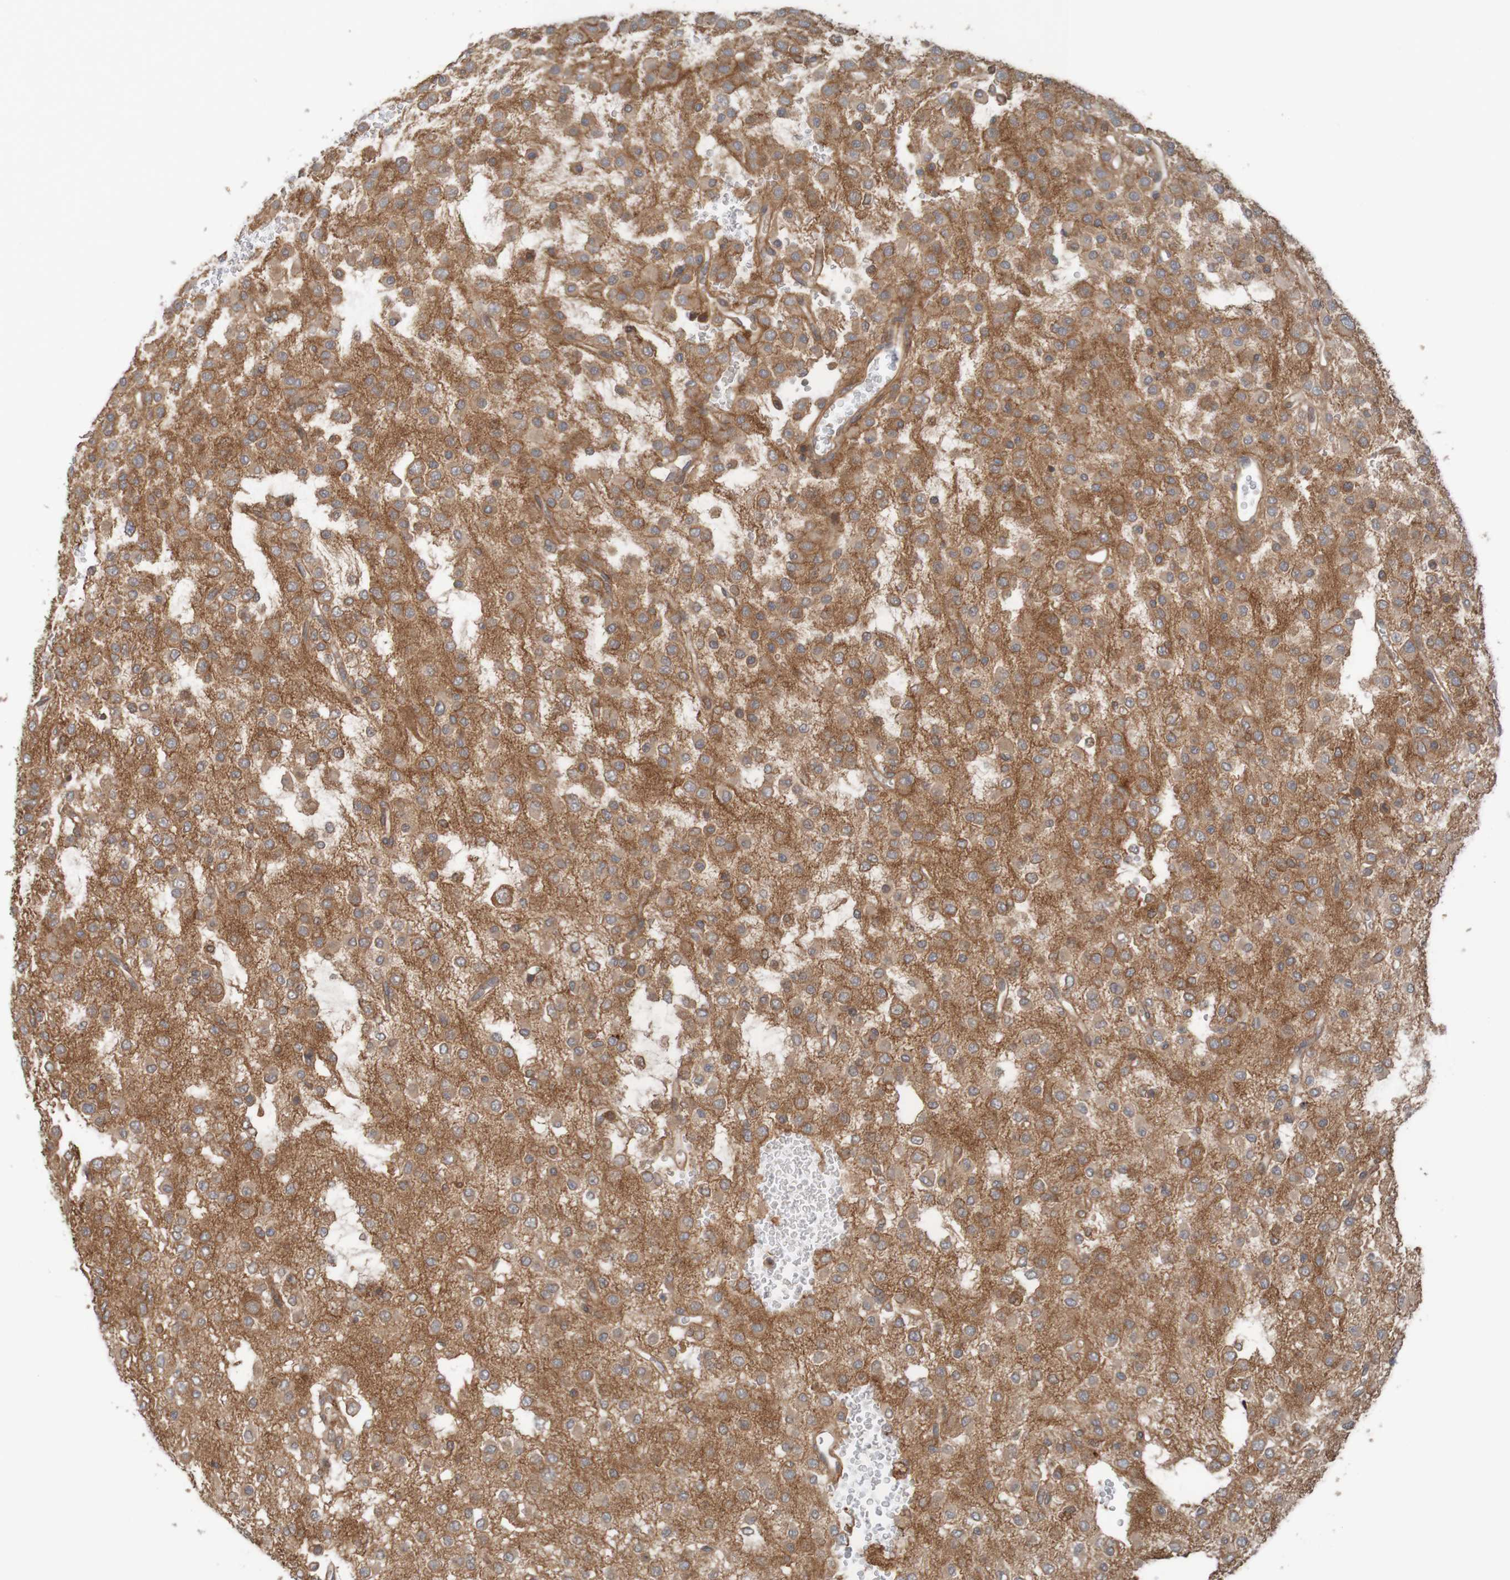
{"staining": {"intensity": "moderate", "quantity": ">75%", "location": "cytoplasmic/membranous"}, "tissue": "glioma", "cell_type": "Tumor cells", "image_type": "cancer", "snomed": [{"axis": "morphology", "description": "Glioma, malignant, Low grade"}, {"axis": "topography", "description": "Brain"}], "caption": "Malignant low-grade glioma was stained to show a protein in brown. There is medium levels of moderate cytoplasmic/membranous positivity in approximately >75% of tumor cells. (Stains: DAB in brown, nuclei in blue, Microscopy: brightfield microscopy at high magnification).", "gene": "ARHGEF11", "patient": {"sex": "male", "age": 38}}